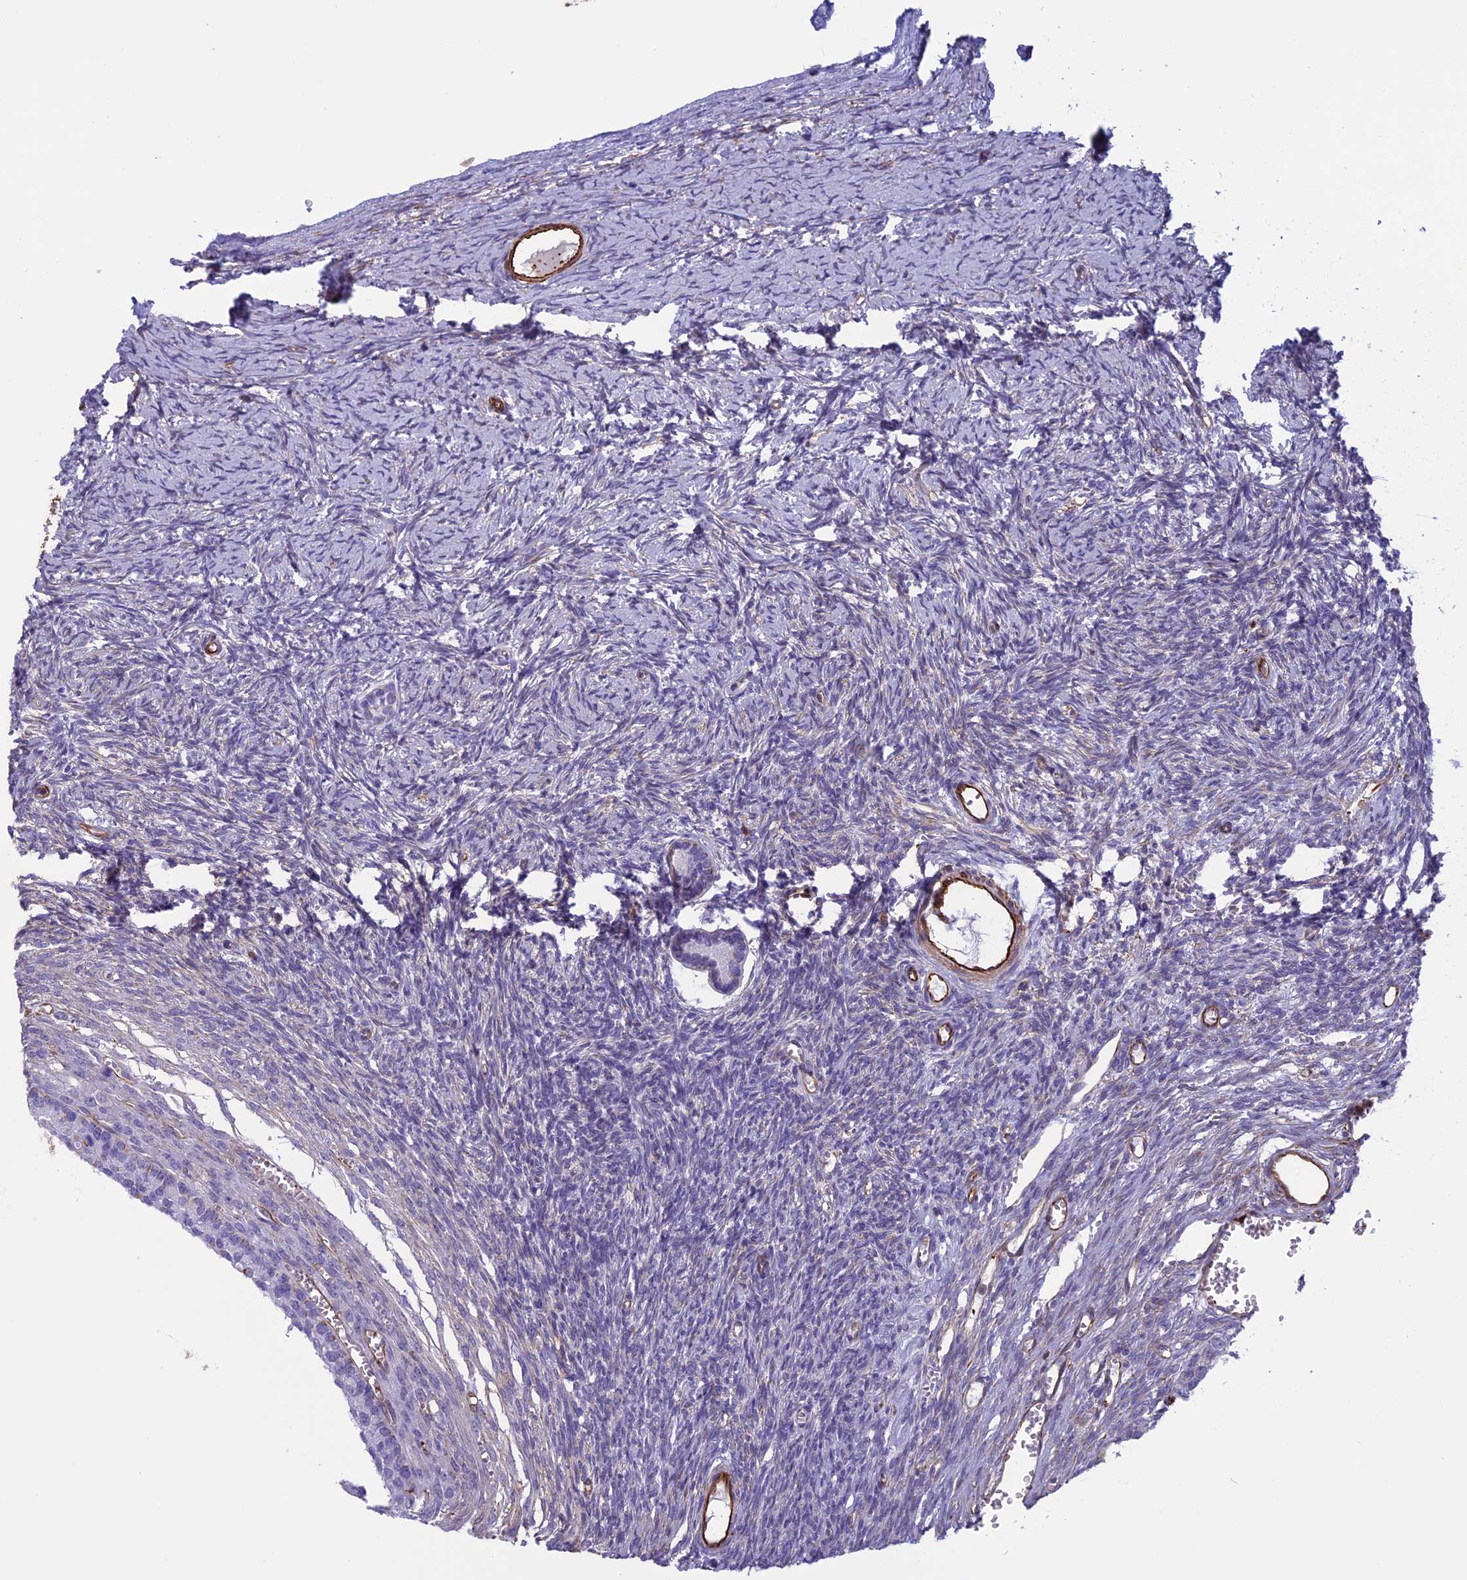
{"staining": {"intensity": "negative", "quantity": "none", "location": "none"}, "tissue": "ovary", "cell_type": "Follicle cells", "image_type": "normal", "snomed": [{"axis": "morphology", "description": "Normal tissue, NOS"}, {"axis": "topography", "description": "Ovary"}], "caption": "DAB immunohistochemical staining of unremarkable human ovary displays no significant staining in follicle cells.", "gene": "ANGPTL2", "patient": {"sex": "female", "age": 39}}